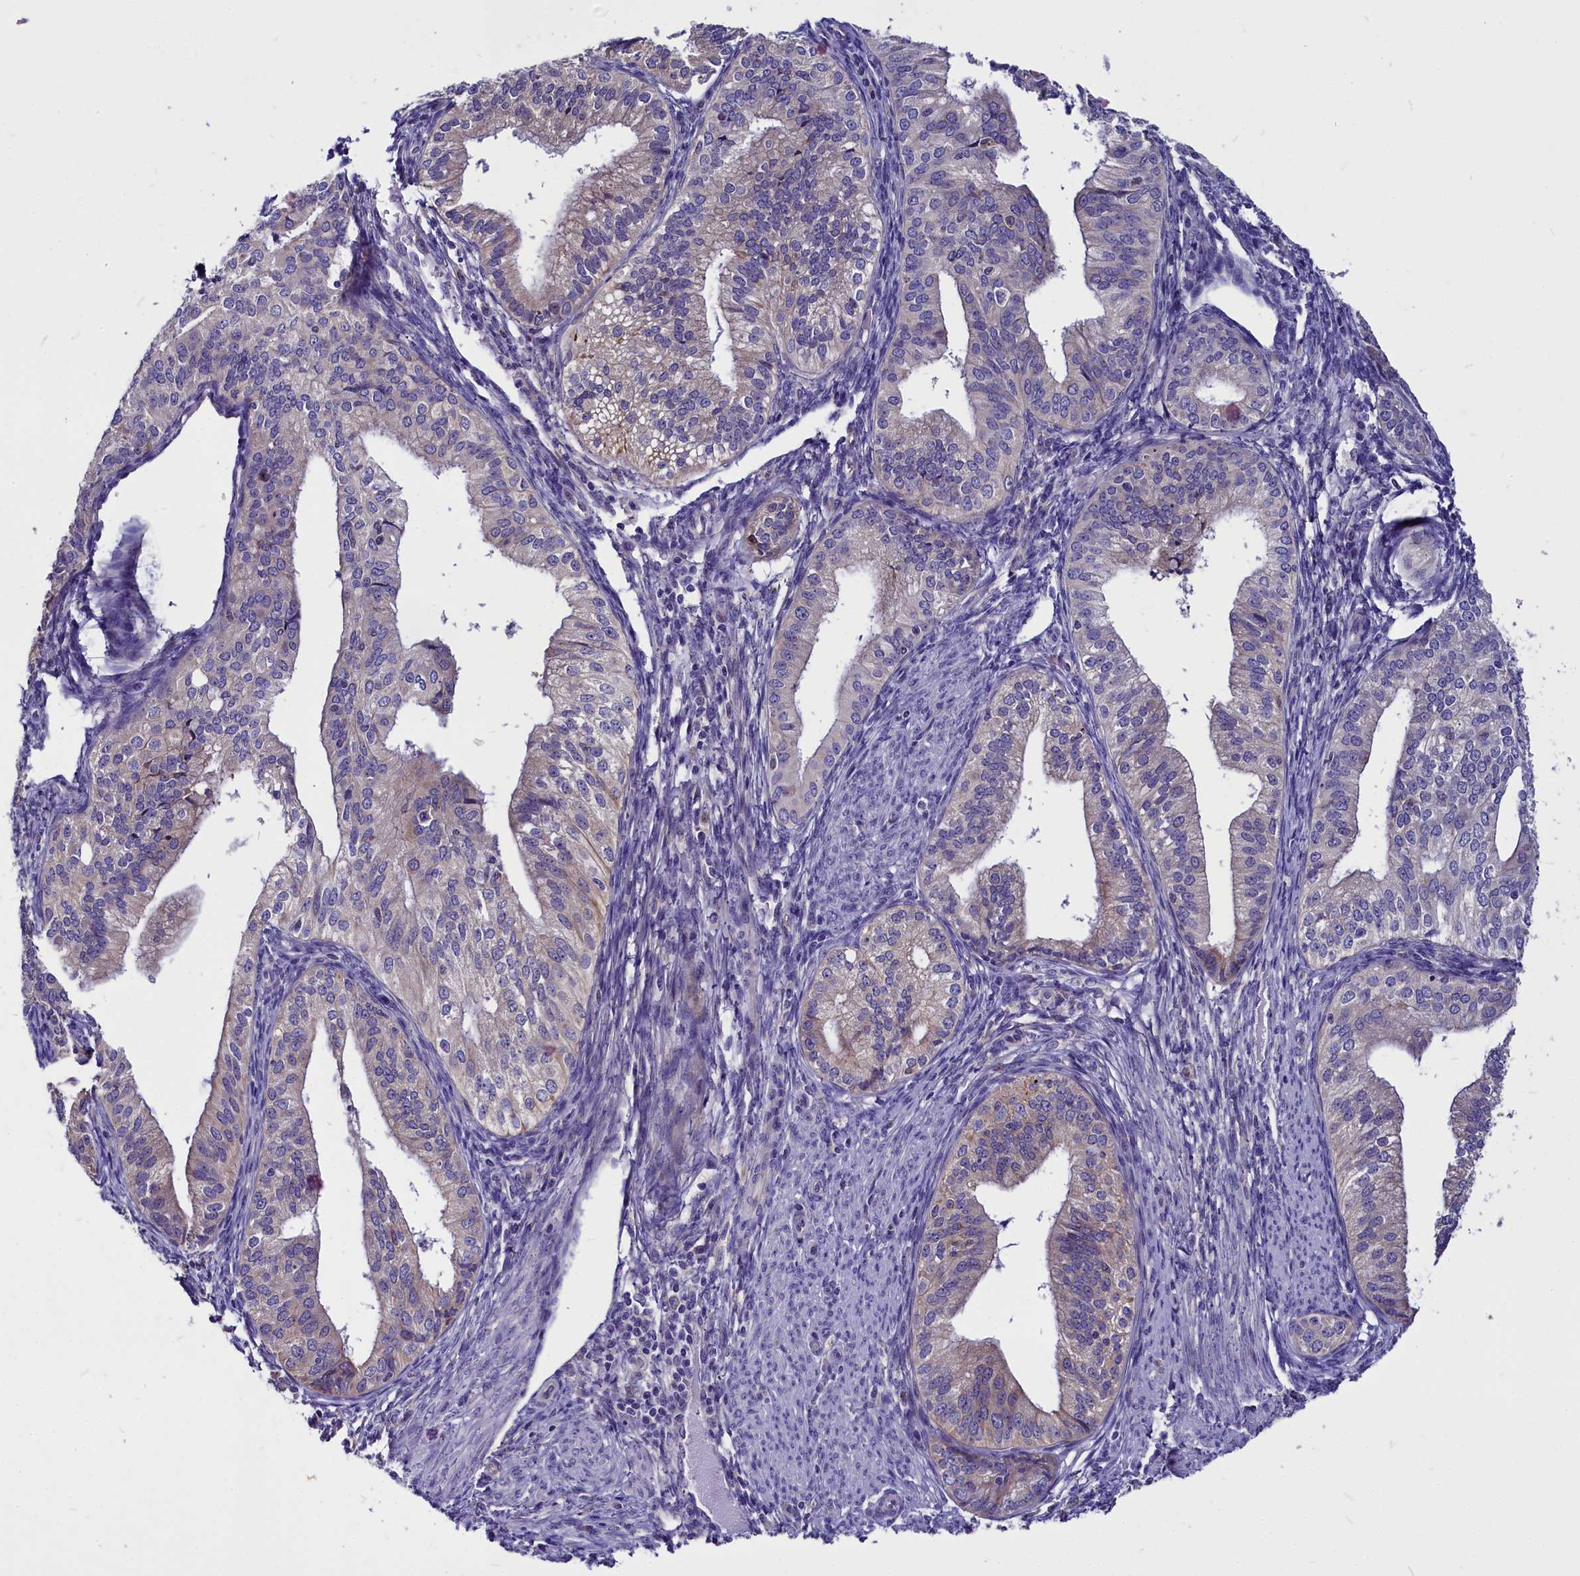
{"staining": {"intensity": "weak", "quantity": "<25%", "location": "cytoplasmic/membranous"}, "tissue": "endometrial cancer", "cell_type": "Tumor cells", "image_type": "cancer", "snomed": [{"axis": "morphology", "description": "Adenocarcinoma, NOS"}, {"axis": "topography", "description": "Endometrium"}], "caption": "Tumor cells show no significant protein expression in endometrial cancer.", "gene": "CEP170", "patient": {"sex": "female", "age": 50}}